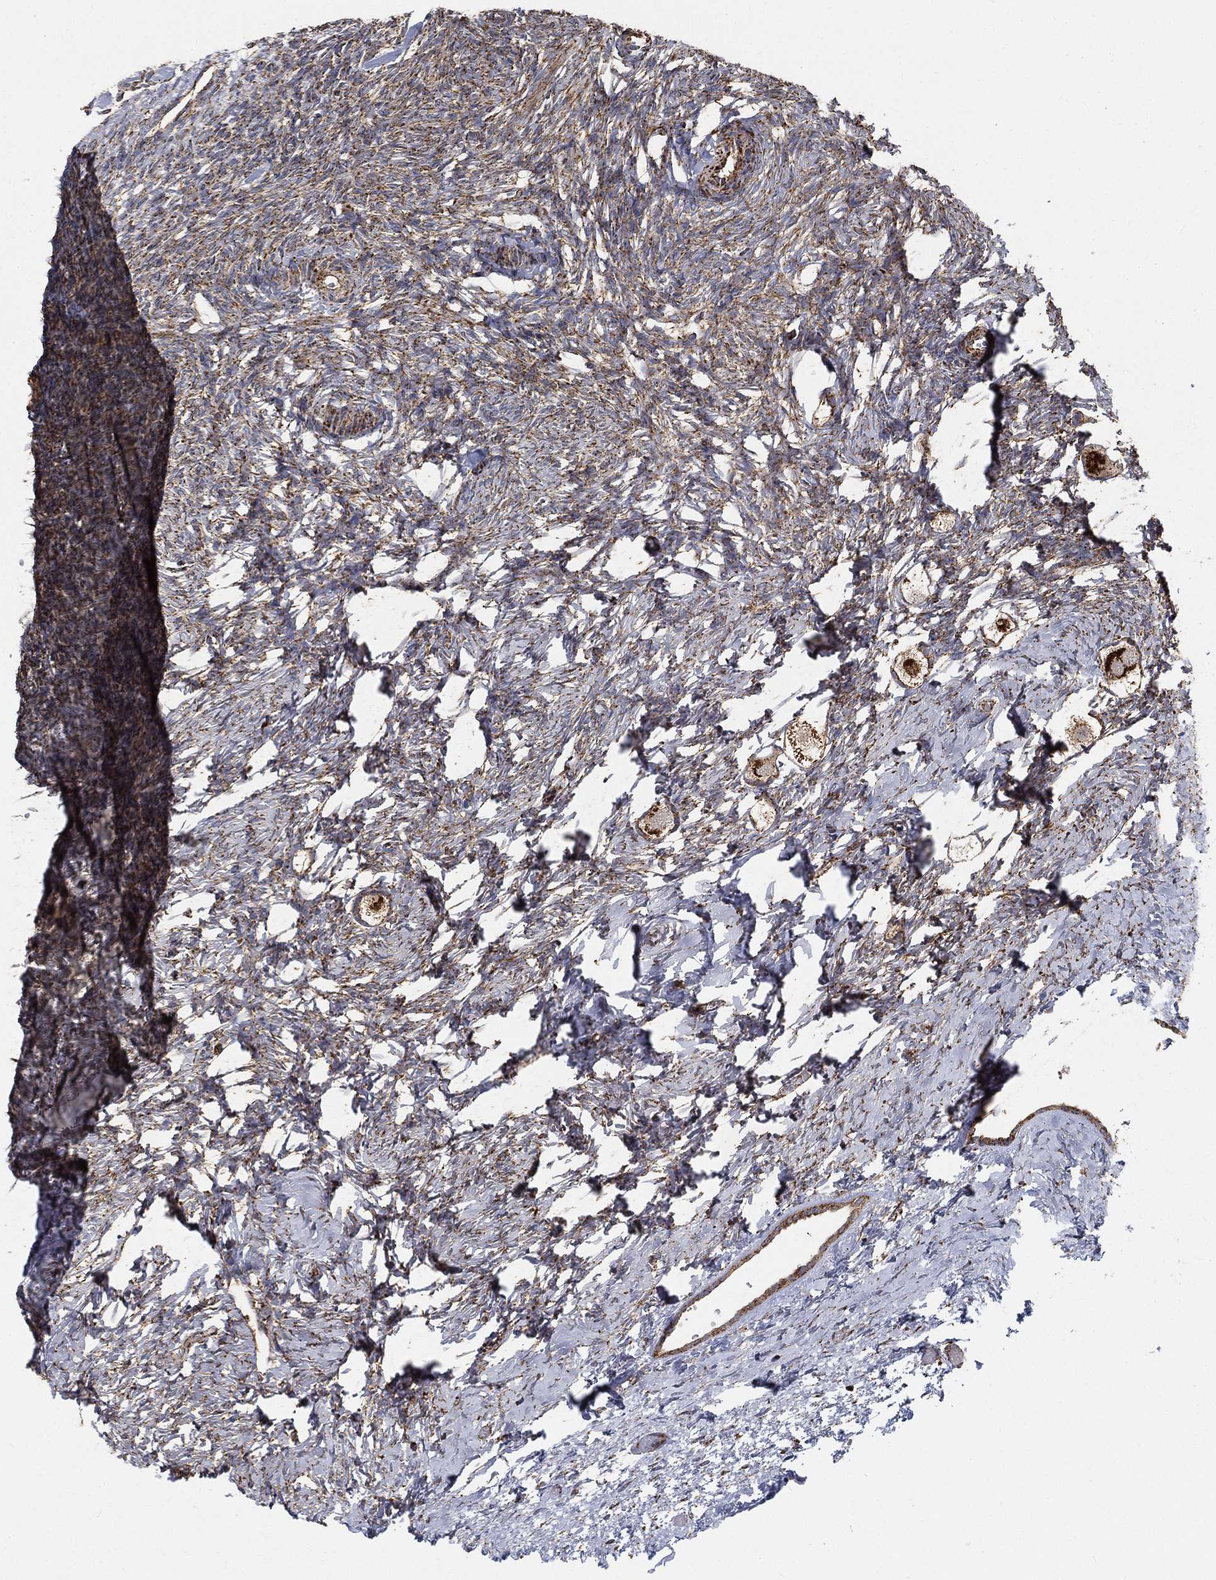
{"staining": {"intensity": "strong", "quantity": "25%-75%", "location": "cytoplasmic/membranous"}, "tissue": "ovary", "cell_type": "Follicle cells", "image_type": "normal", "snomed": [{"axis": "morphology", "description": "Normal tissue, NOS"}, {"axis": "topography", "description": "Ovary"}], "caption": "Strong cytoplasmic/membranous staining for a protein is identified in about 25%-75% of follicle cells of unremarkable ovary using IHC.", "gene": "SLC38A7", "patient": {"sex": "female", "age": 27}}